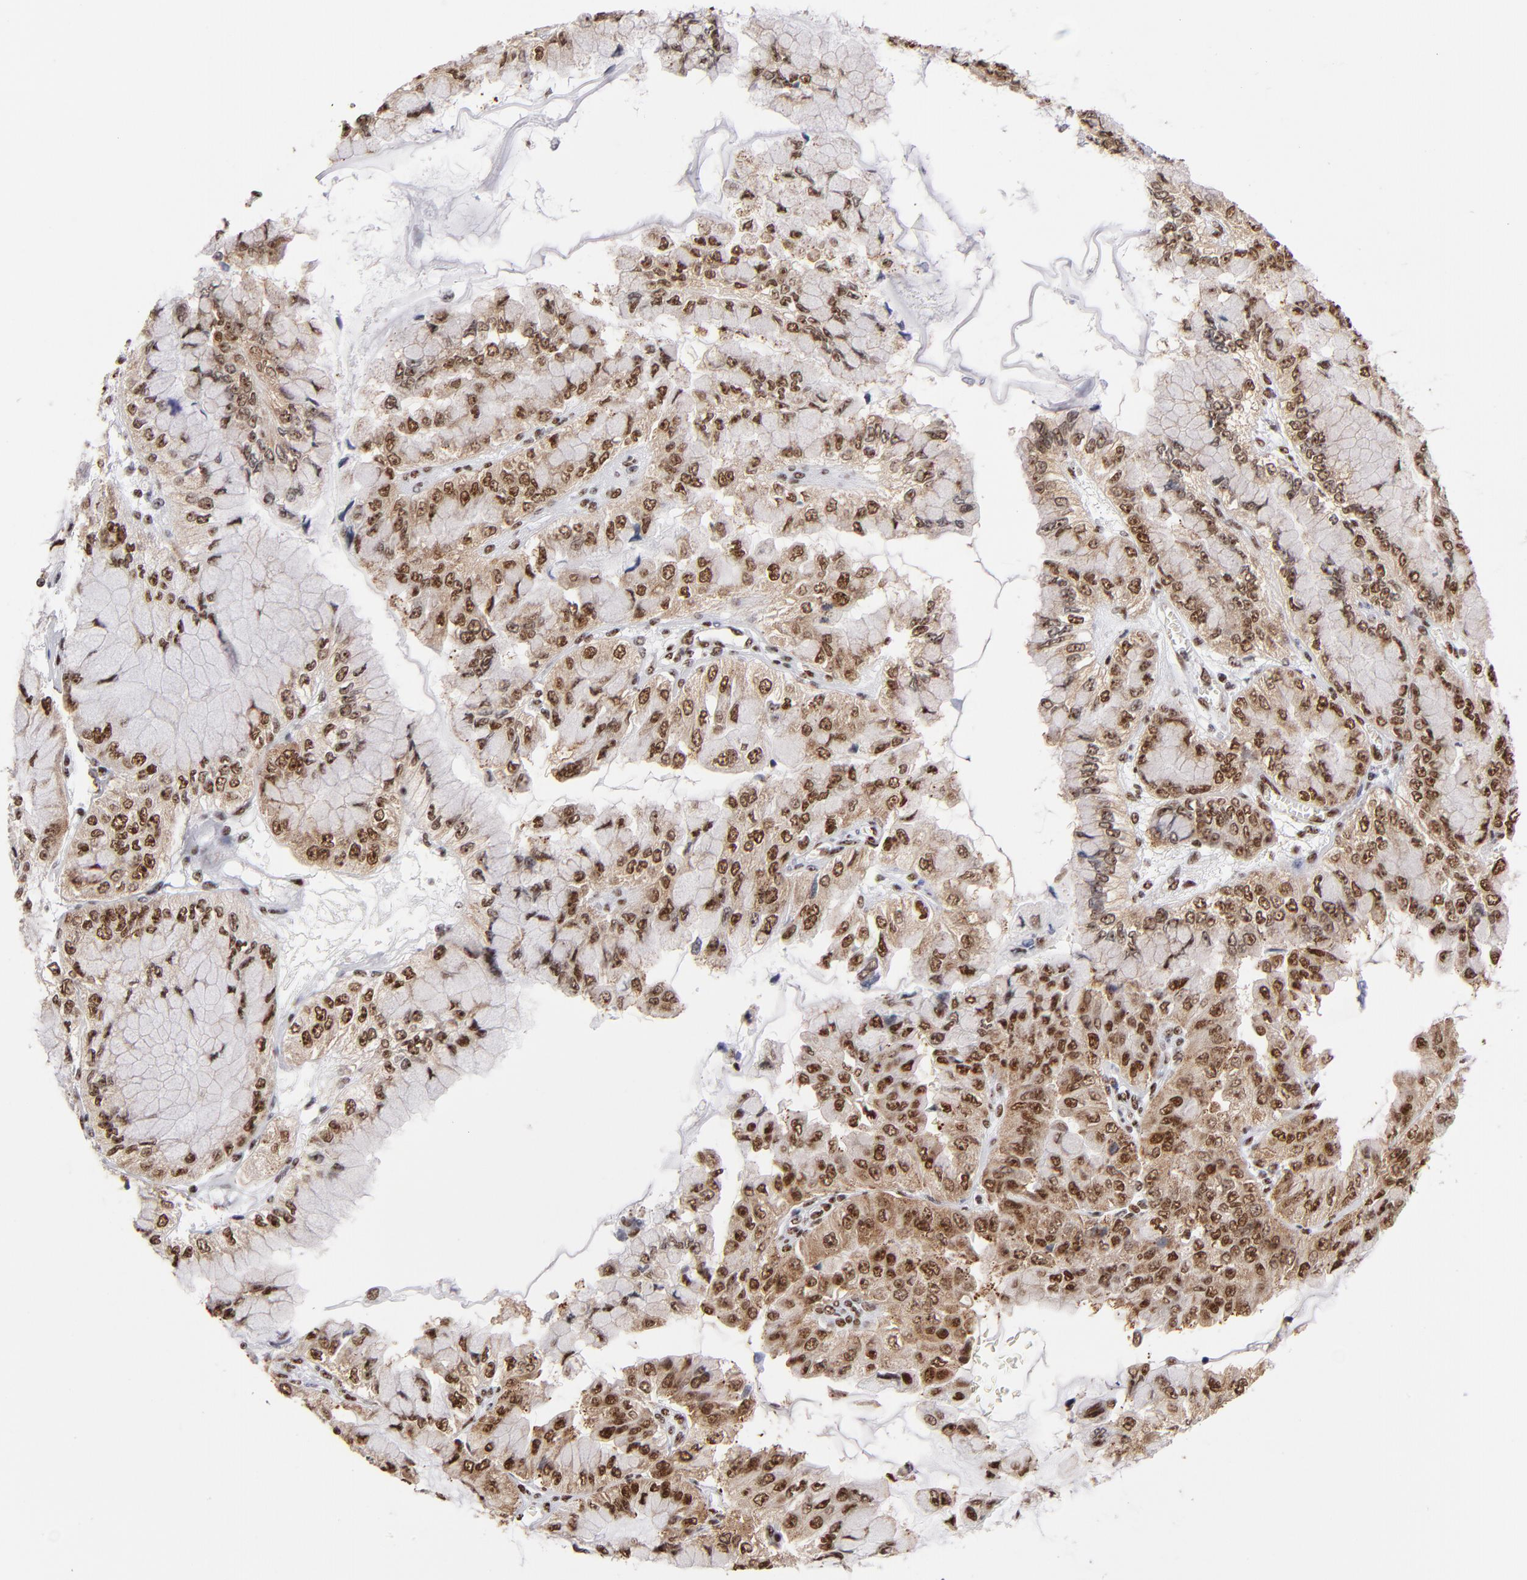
{"staining": {"intensity": "strong", "quantity": ">75%", "location": "cytoplasmic/membranous,nuclear"}, "tissue": "liver cancer", "cell_type": "Tumor cells", "image_type": "cancer", "snomed": [{"axis": "morphology", "description": "Cholangiocarcinoma"}, {"axis": "topography", "description": "Liver"}], "caption": "Immunohistochemical staining of liver cancer shows high levels of strong cytoplasmic/membranous and nuclear positivity in approximately >75% of tumor cells.", "gene": "MRE11", "patient": {"sex": "female", "age": 79}}